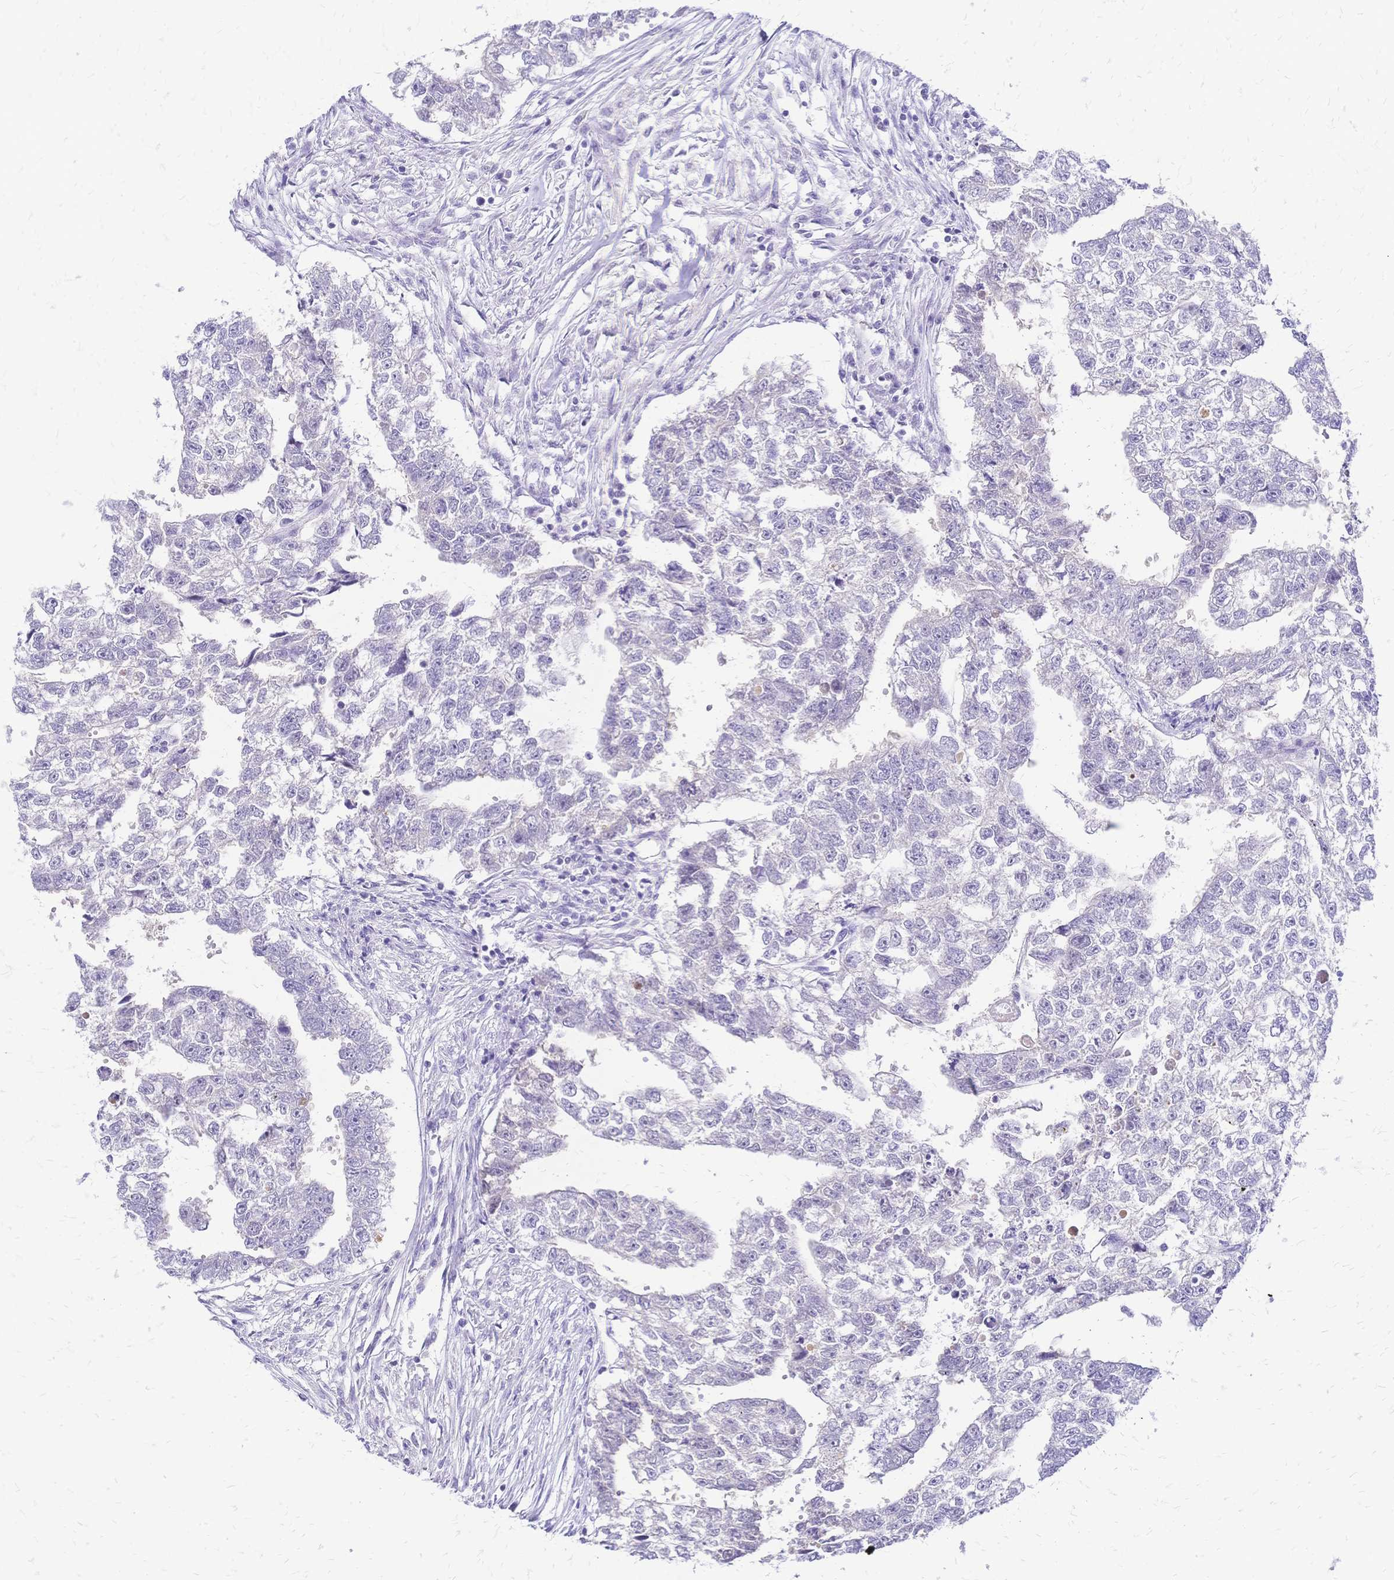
{"staining": {"intensity": "negative", "quantity": "none", "location": "none"}, "tissue": "testis cancer", "cell_type": "Tumor cells", "image_type": "cancer", "snomed": [{"axis": "morphology", "description": "Carcinoma, Embryonal, NOS"}, {"axis": "morphology", "description": "Teratoma, malignant, NOS"}, {"axis": "topography", "description": "Testis"}], "caption": "The photomicrograph displays no significant expression in tumor cells of testis cancer (teratoma (malignant)).", "gene": "FA2H", "patient": {"sex": "male", "age": 44}}